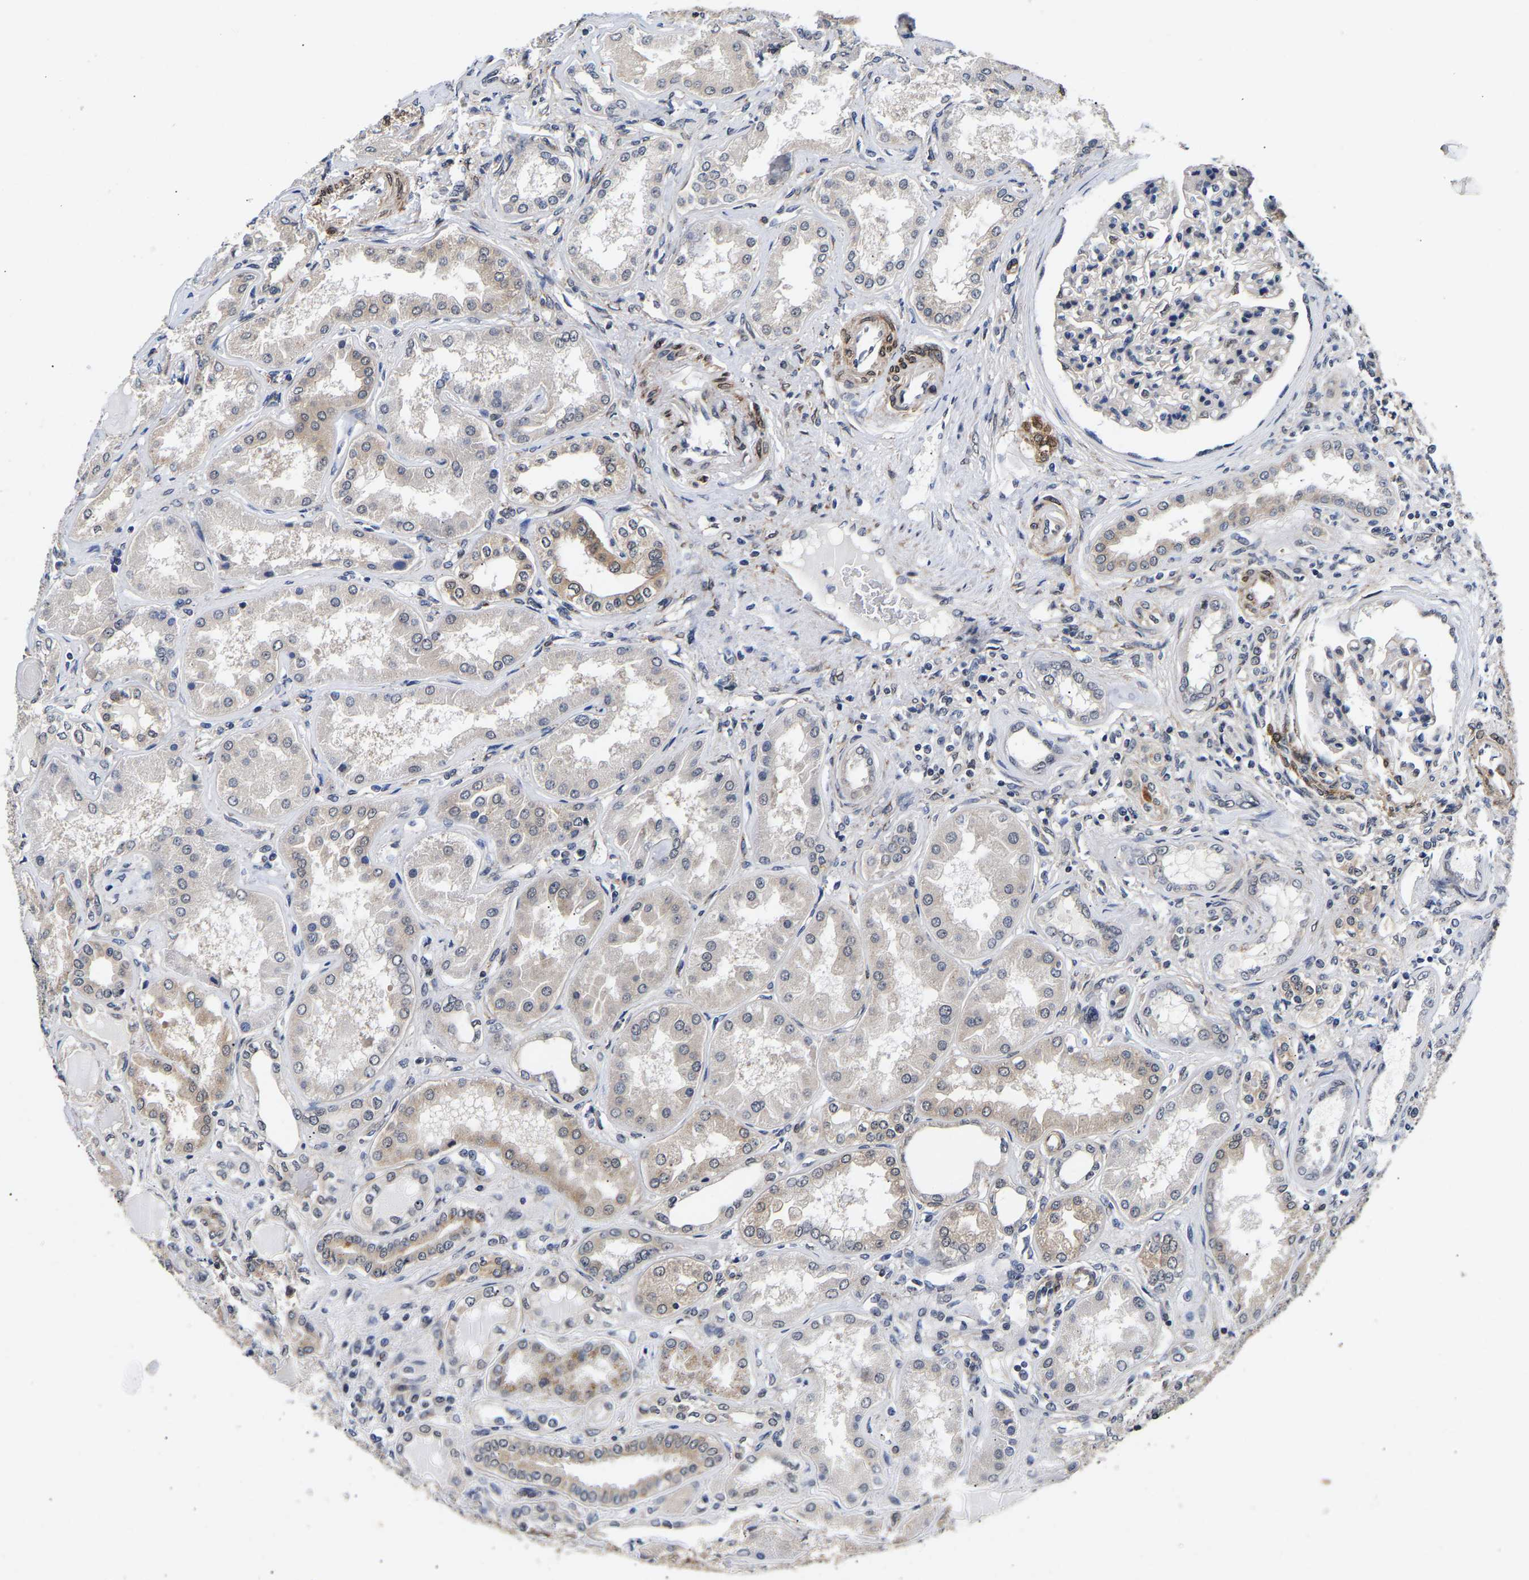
{"staining": {"intensity": "weak", "quantity": "25%-75%", "location": "cytoplasmic/membranous"}, "tissue": "kidney", "cell_type": "Cells in glomeruli", "image_type": "normal", "snomed": [{"axis": "morphology", "description": "Normal tissue, NOS"}, {"axis": "topography", "description": "Kidney"}], "caption": "Human kidney stained with a brown dye reveals weak cytoplasmic/membranous positive expression in approximately 25%-75% of cells in glomeruli.", "gene": "METTL16", "patient": {"sex": "female", "age": 56}}